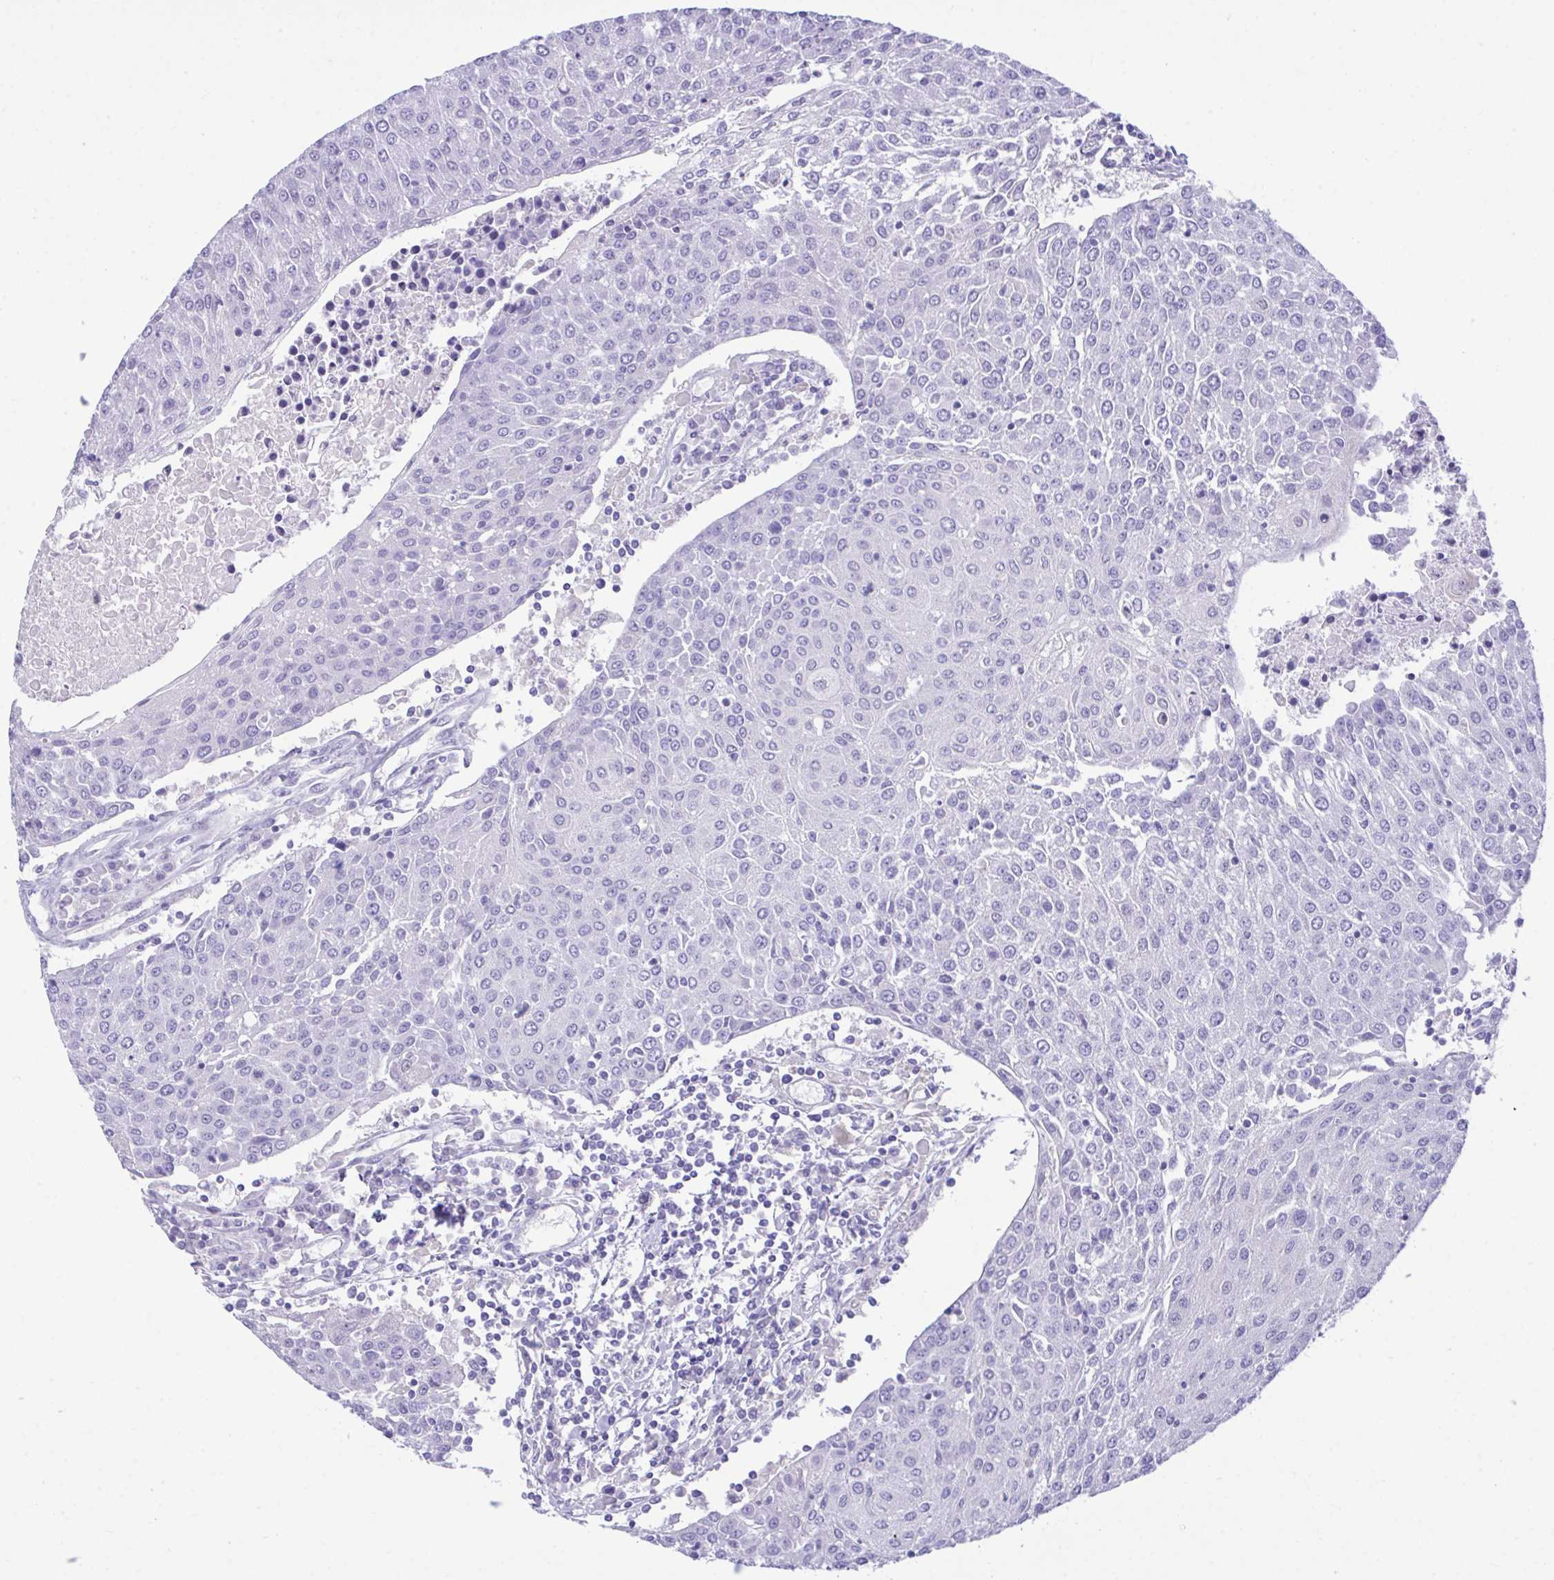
{"staining": {"intensity": "negative", "quantity": "none", "location": "none"}, "tissue": "urothelial cancer", "cell_type": "Tumor cells", "image_type": "cancer", "snomed": [{"axis": "morphology", "description": "Urothelial carcinoma, High grade"}, {"axis": "topography", "description": "Urinary bladder"}], "caption": "IHC histopathology image of neoplastic tissue: human urothelial cancer stained with DAB (3,3'-diaminobenzidine) exhibits no significant protein staining in tumor cells.", "gene": "PLEKHH1", "patient": {"sex": "female", "age": 85}}